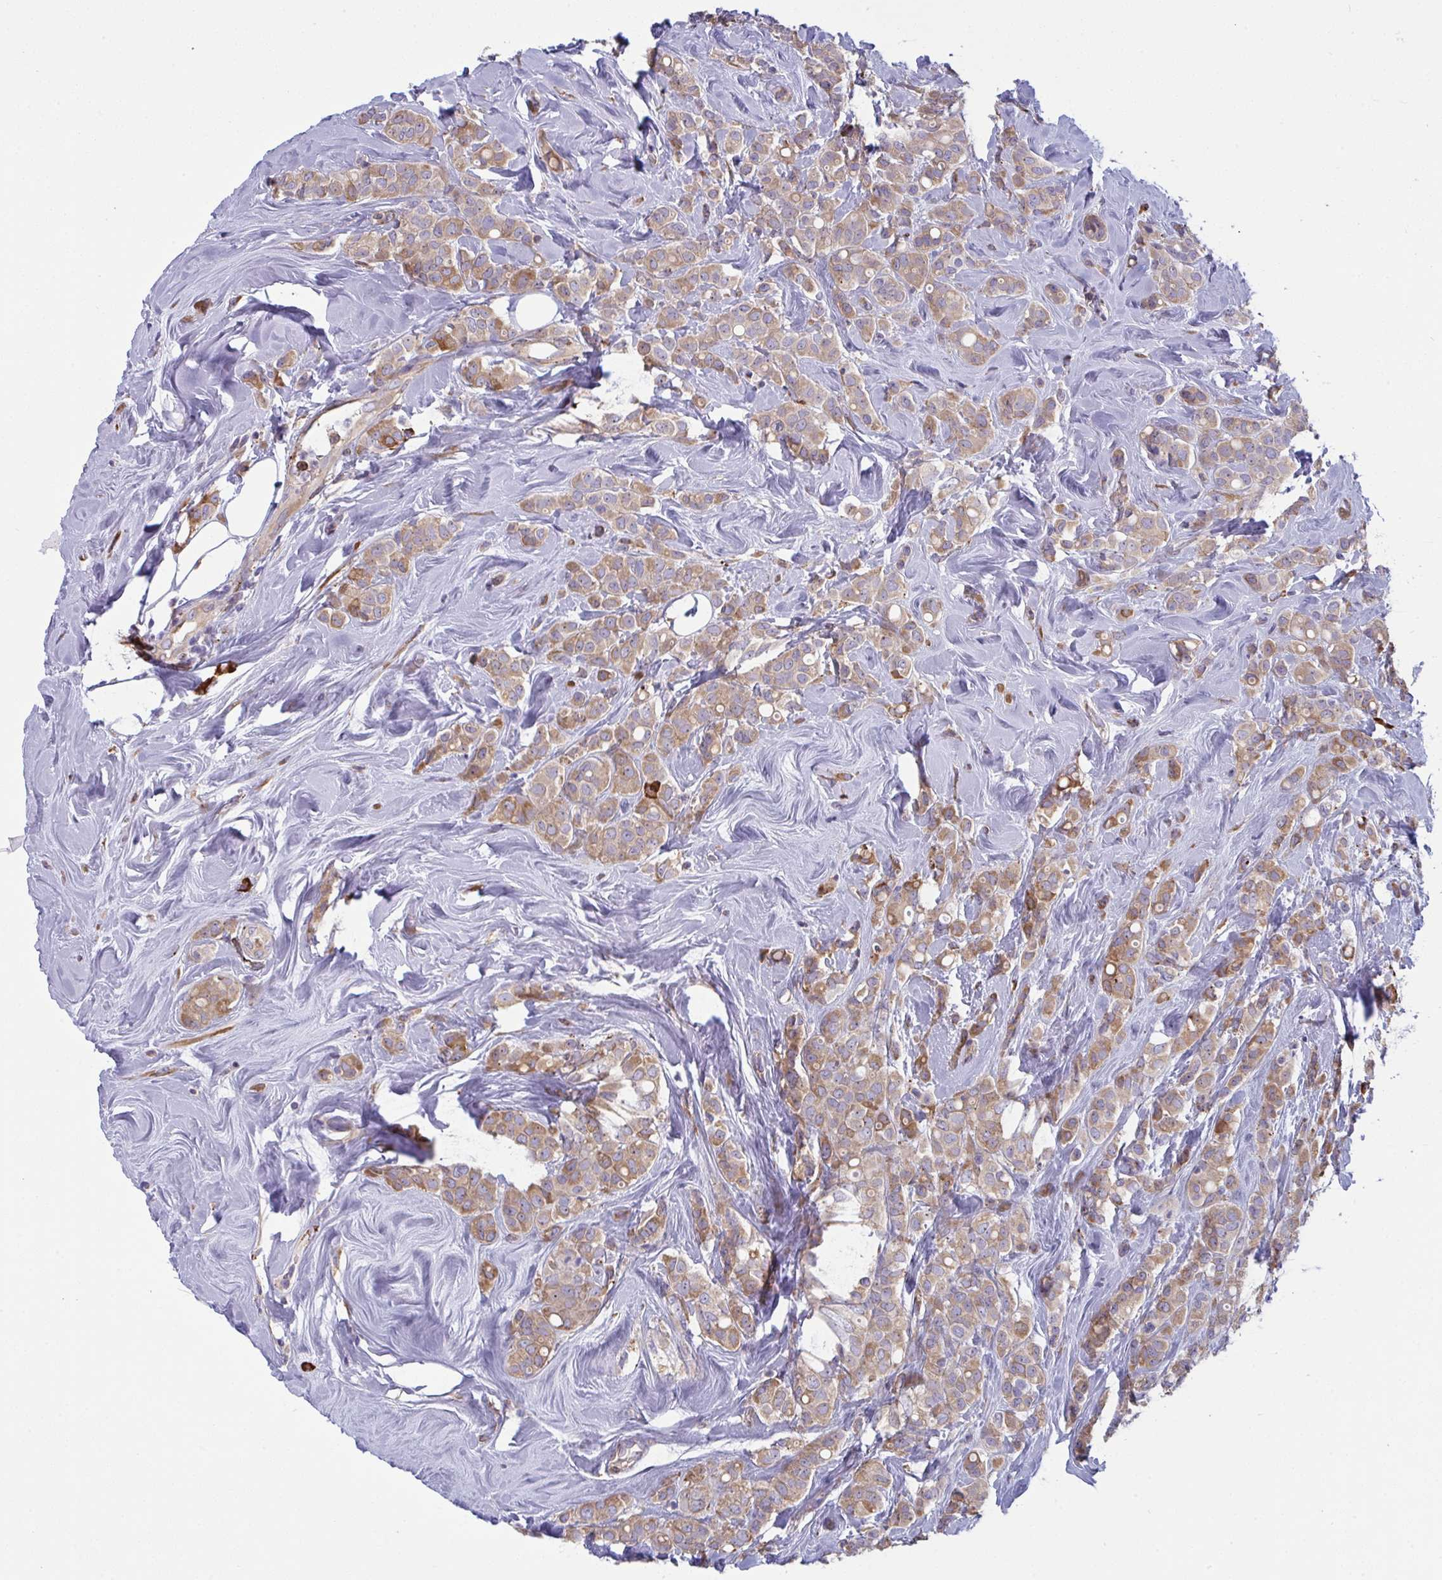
{"staining": {"intensity": "weak", "quantity": ">75%", "location": "cytoplasmic/membranous"}, "tissue": "breast cancer", "cell_type": "Tumor cells", "image_type": "cancer", "snomed": [{"axis": "morphology", "description": "Lobular carcinoma"}, {"axis": "topography", "description": "Breast"}], "caption": "This histopathology image shows breast cancer stained with immunohistochemistry to label a protein in brown. The cytoplasmic/membranous of tumor cells show weak positivity for the protein. Nuclei are counter-stained blue.", "gene": "MYMK", "patient": {"sex": "female", "age": 68}}